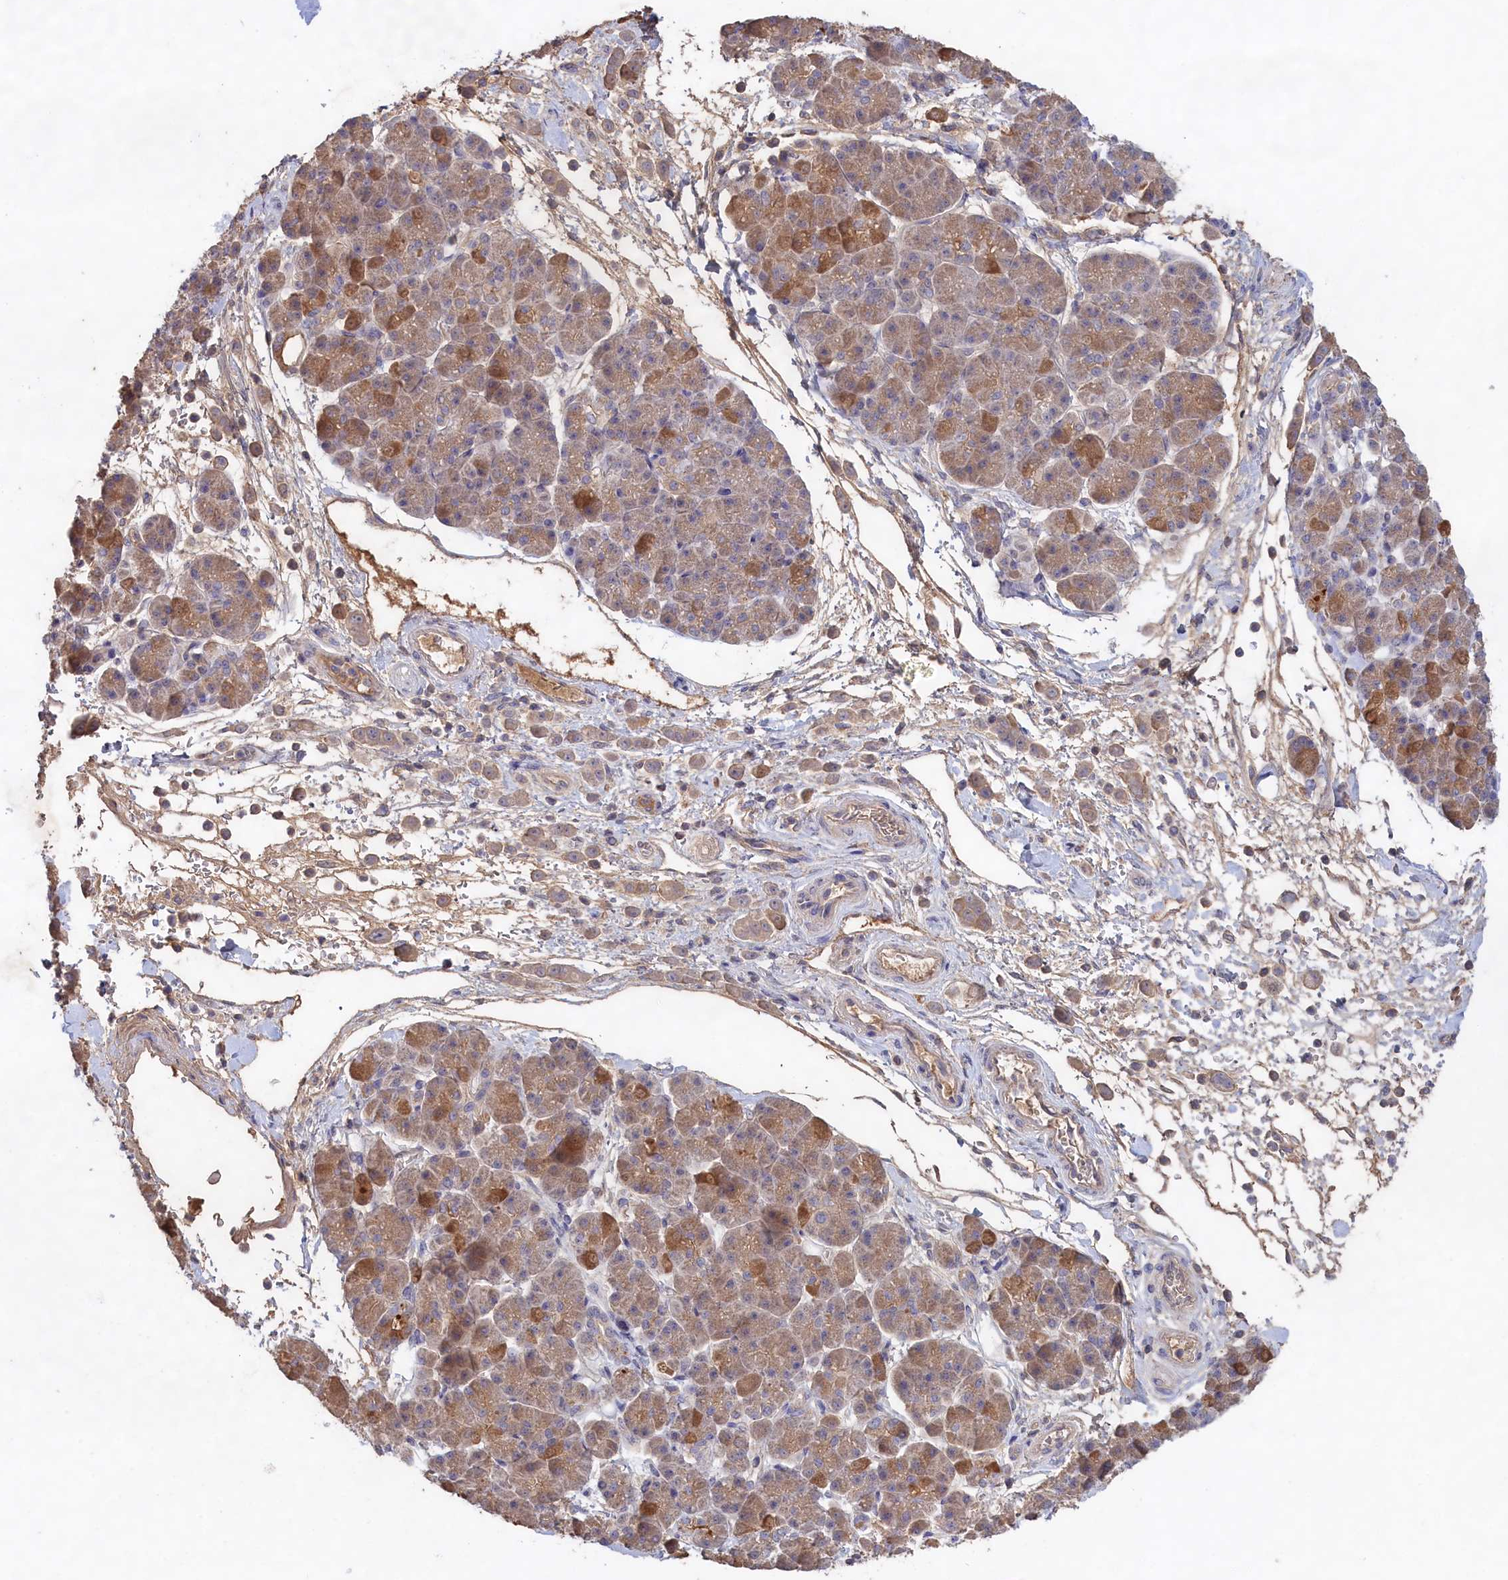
{"staining": {"intensity": "weak", "quantity": "<25%", "location": "cytoplasmic/membranous"}, "tissue": "pancreatic cancer", "cell_type": "Tumor cells", "image_type": "cancer", "snomed": [{"axis": "morphology", "description": "Normal tissue, NOS"}, {"axis": "morphology", "description": "Adenocarcinoma, NOS"}, {"axis": "topography", "description": "Pancreas"}], "caption": "This is an immunohistochemistry image of human pancreatic cancer (adenocarcinoma). There is no expression in tumor cells.", "gene": "CELF5", "patient": {"sex": "female", "age": 64}}